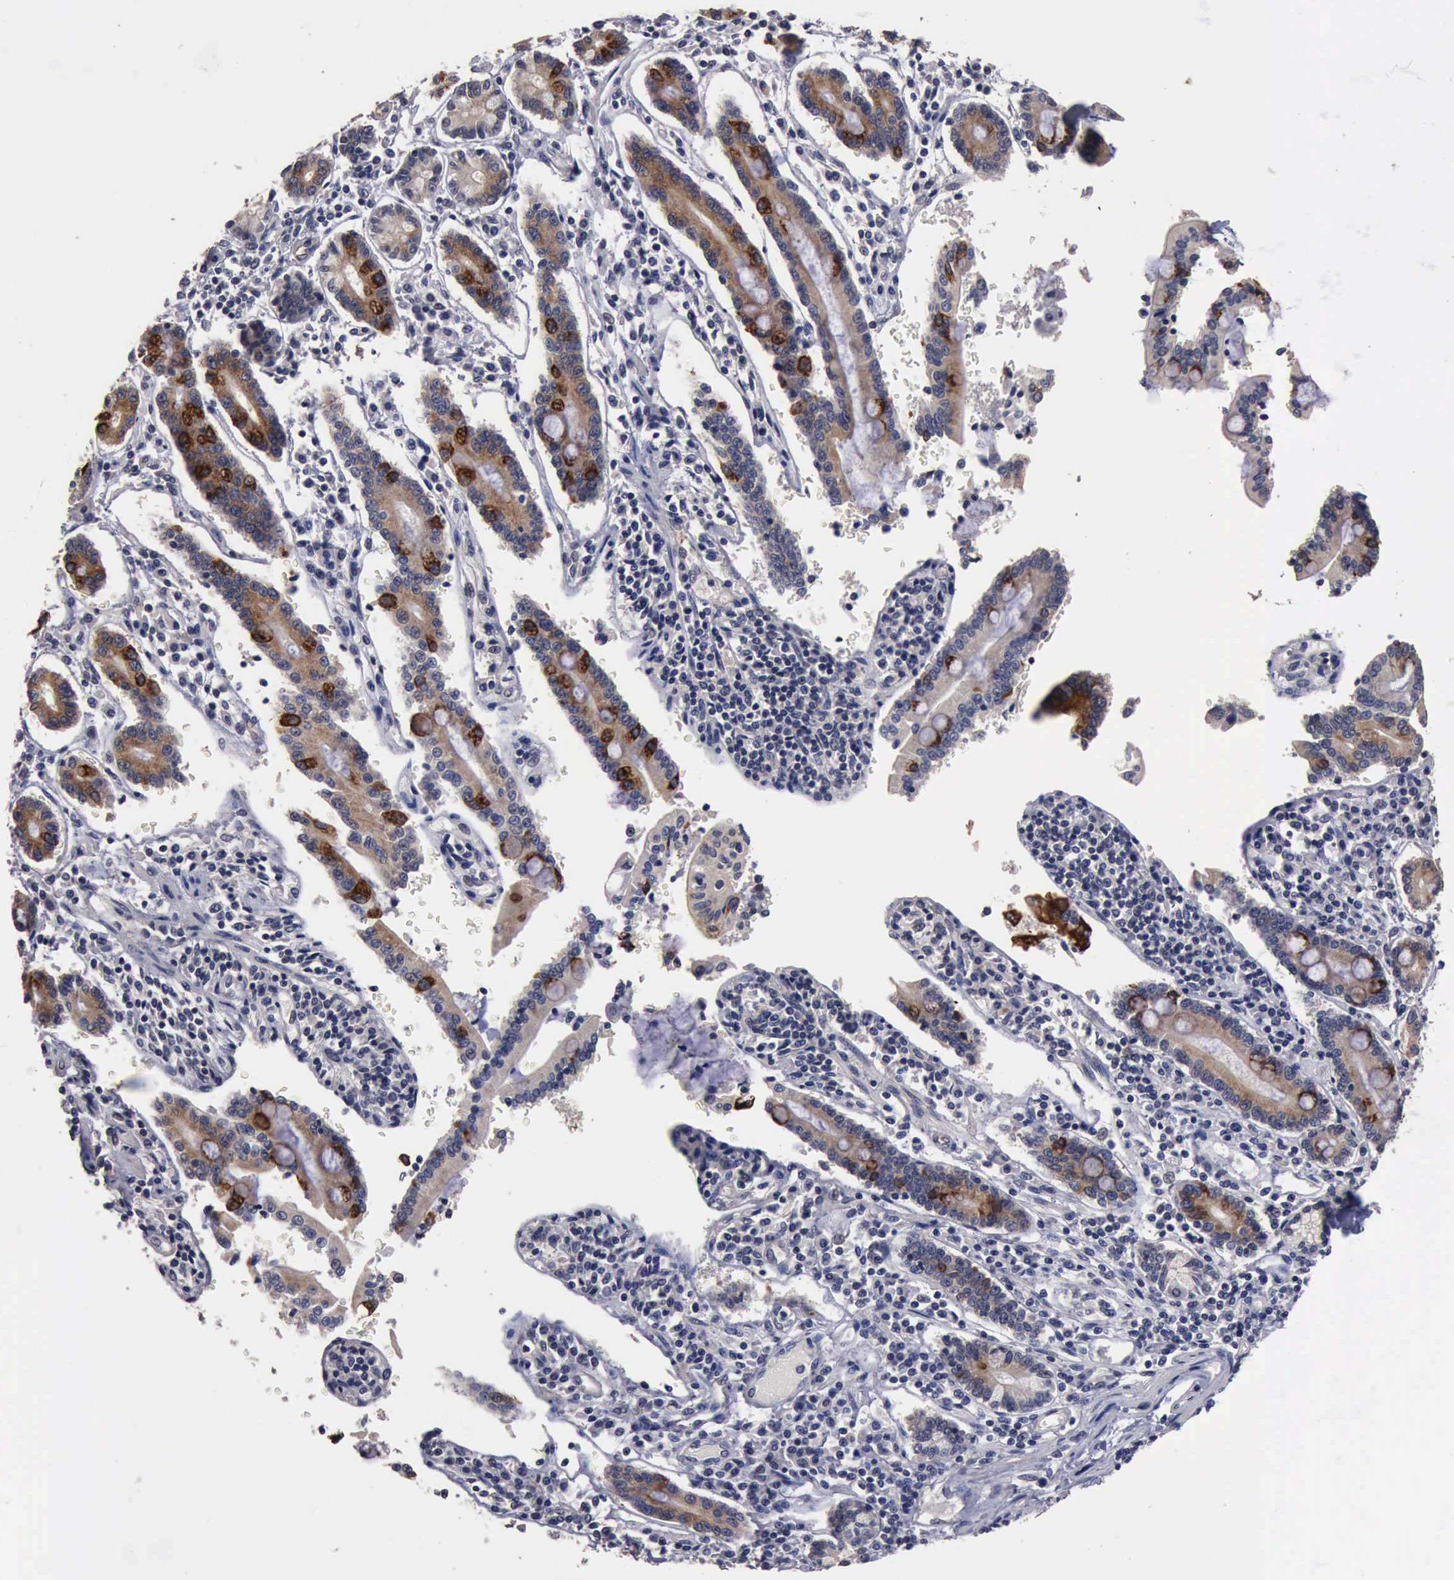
{"staining": {"intensity": "moderate", "quantity": "25%-75%", "location": "cytoplasmic/membranous"}, "tissue": "pancreatic cancer", "cell_type": "Tumor cells", "image_type": "cancer", "snomed": [{"axis": "morphology", "description": "Adenocarcinoma, NOS"}, {"axis": "topography", "description": "Pancreas"}], "caption": "Protein analysis of pancreatic adenocarcinoma tissue exhibits moderate cytoplasmic/membranous expression in about 25%-75% of tumor cells.", "gene": "CRKL", "patient": {"sex": "female", "age": 57}}